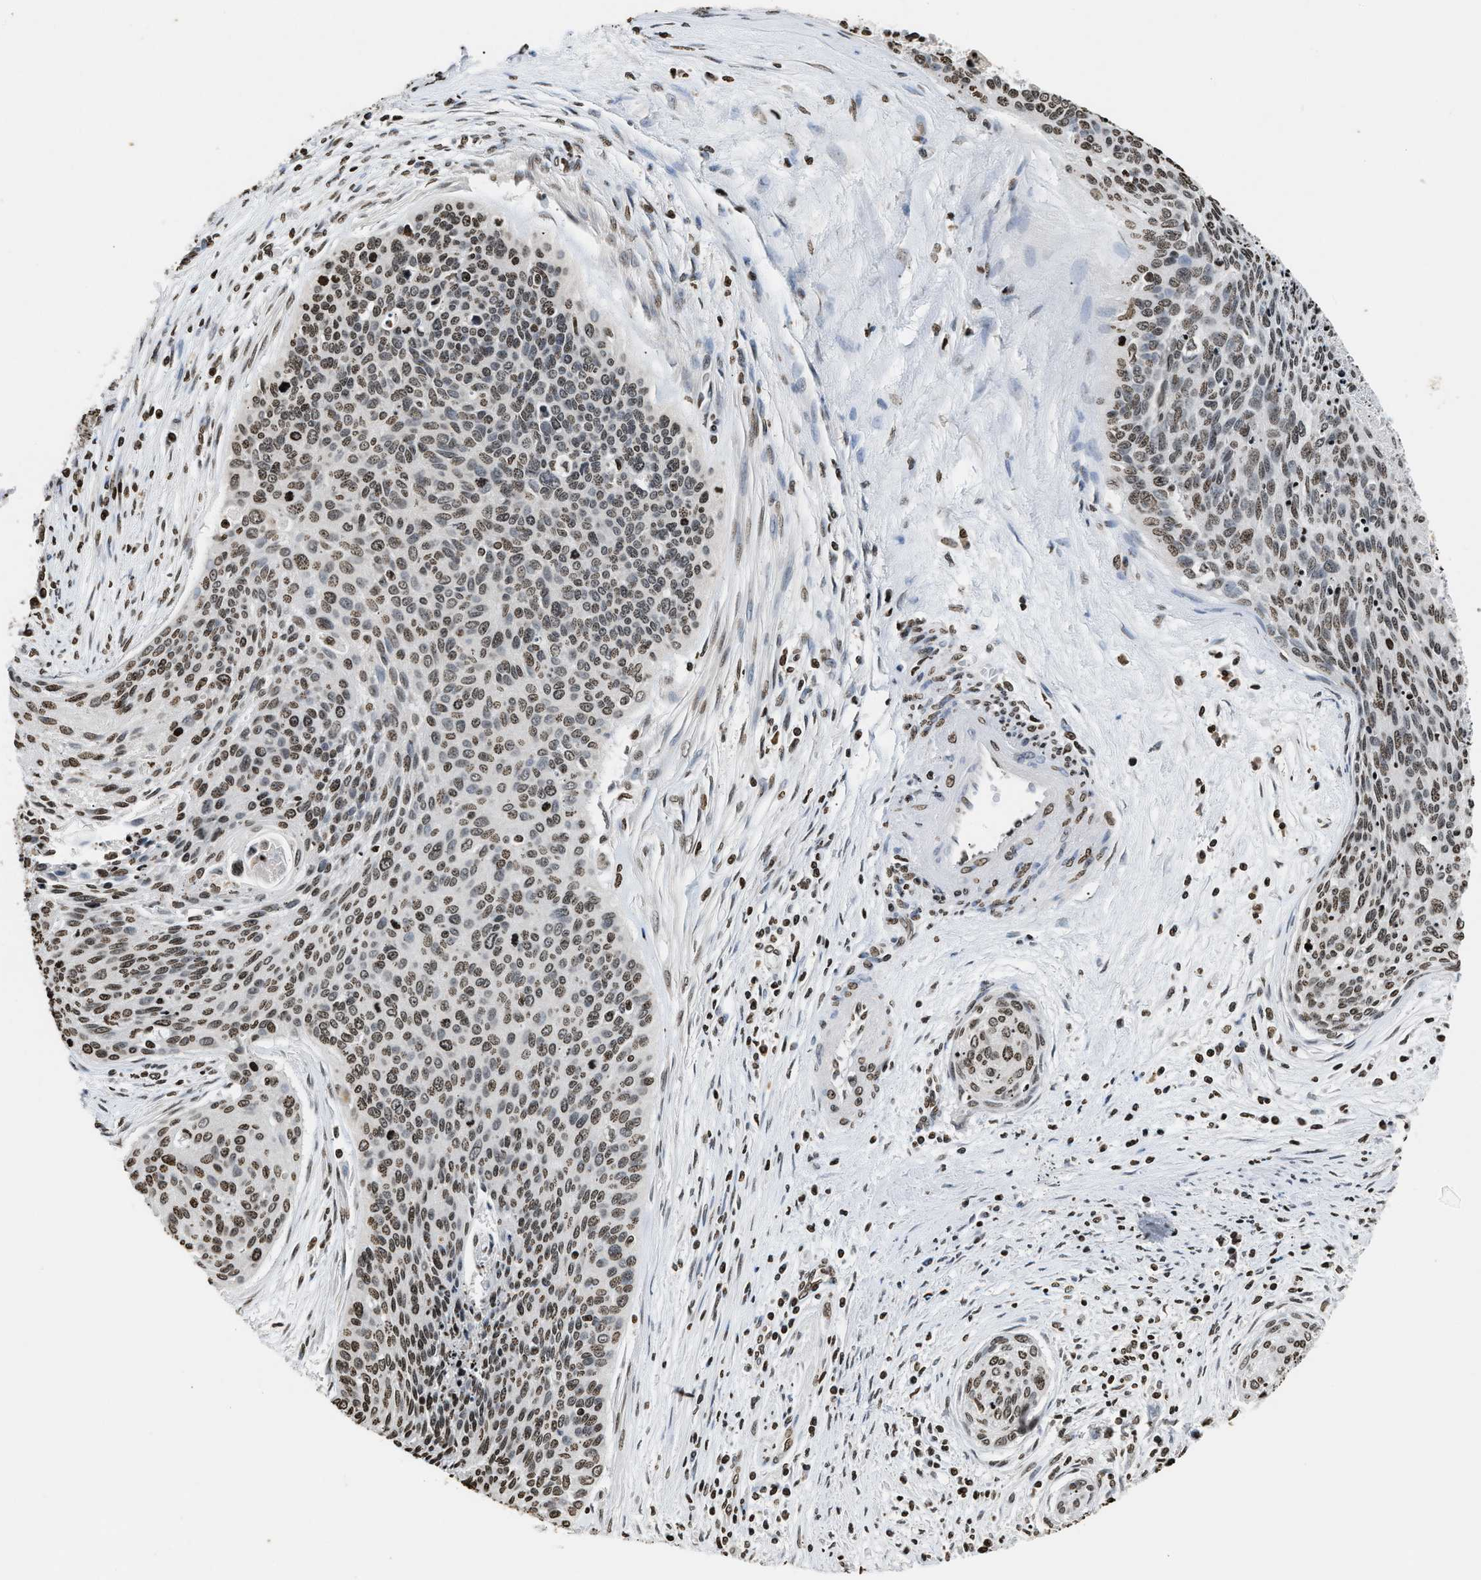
{"staining": {"intensity": "weak", "quantity": ">75%", "location": "nuclear"}, "tissue": "cervical cancer", "cell_type": "Tumor cells", "image_type": "cancer", "snomed": [{"axis": "morphology", "description": "Squamous cell carcinoma, NOS"}, {"axis": "topography", "description": "Cervix"}], "caption": "This is an image of immunohistochemistry staining of cervical squamous cell carcinoma, which shows weak staining in the nuclear of tumor cells.", "gene": "DNASE1L3", "patient": {"sex": "female", "age": 55}}